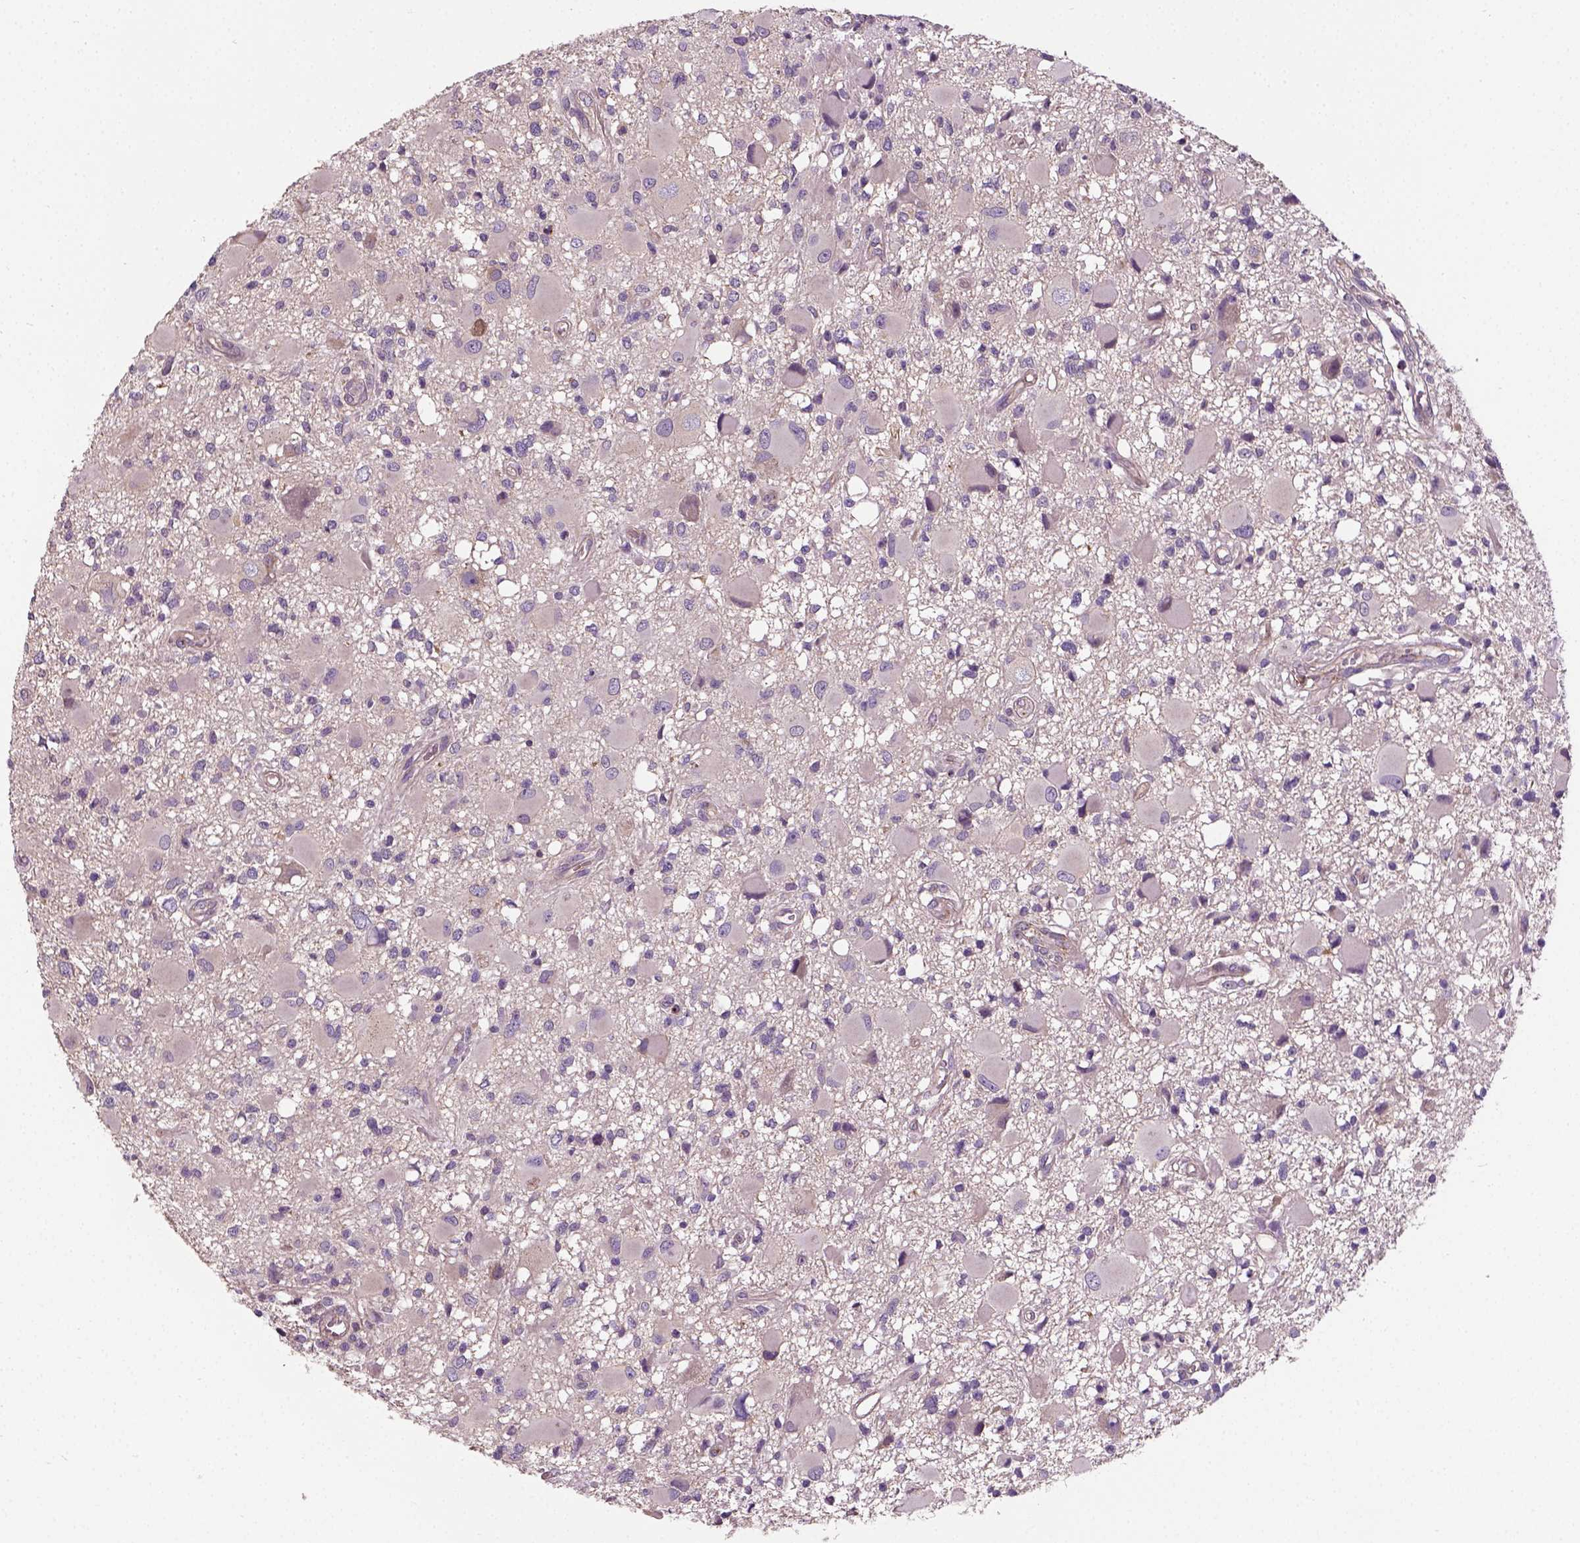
{"staining": {"intensity": "weak", "quantity": "25%-75%", "location": "cytoplasmic/membranous"}, "tissue": "glioma", "cell_type": "Tumor cells", "image_type": "cancer", "snomed": [{"axis": "morphology", "description": "Glioma, malignant, High grade"}, {"axis": "topography", "description": "Brain"}], "caption": "Protein expression analysis of malignant glioma (high-grade) displays weak cytoplasmic/membranous staining in approximately 25%-75% of tumor cells.", "gene": "CRACR2A", "patient": {"sex": "male", "age": 54}}